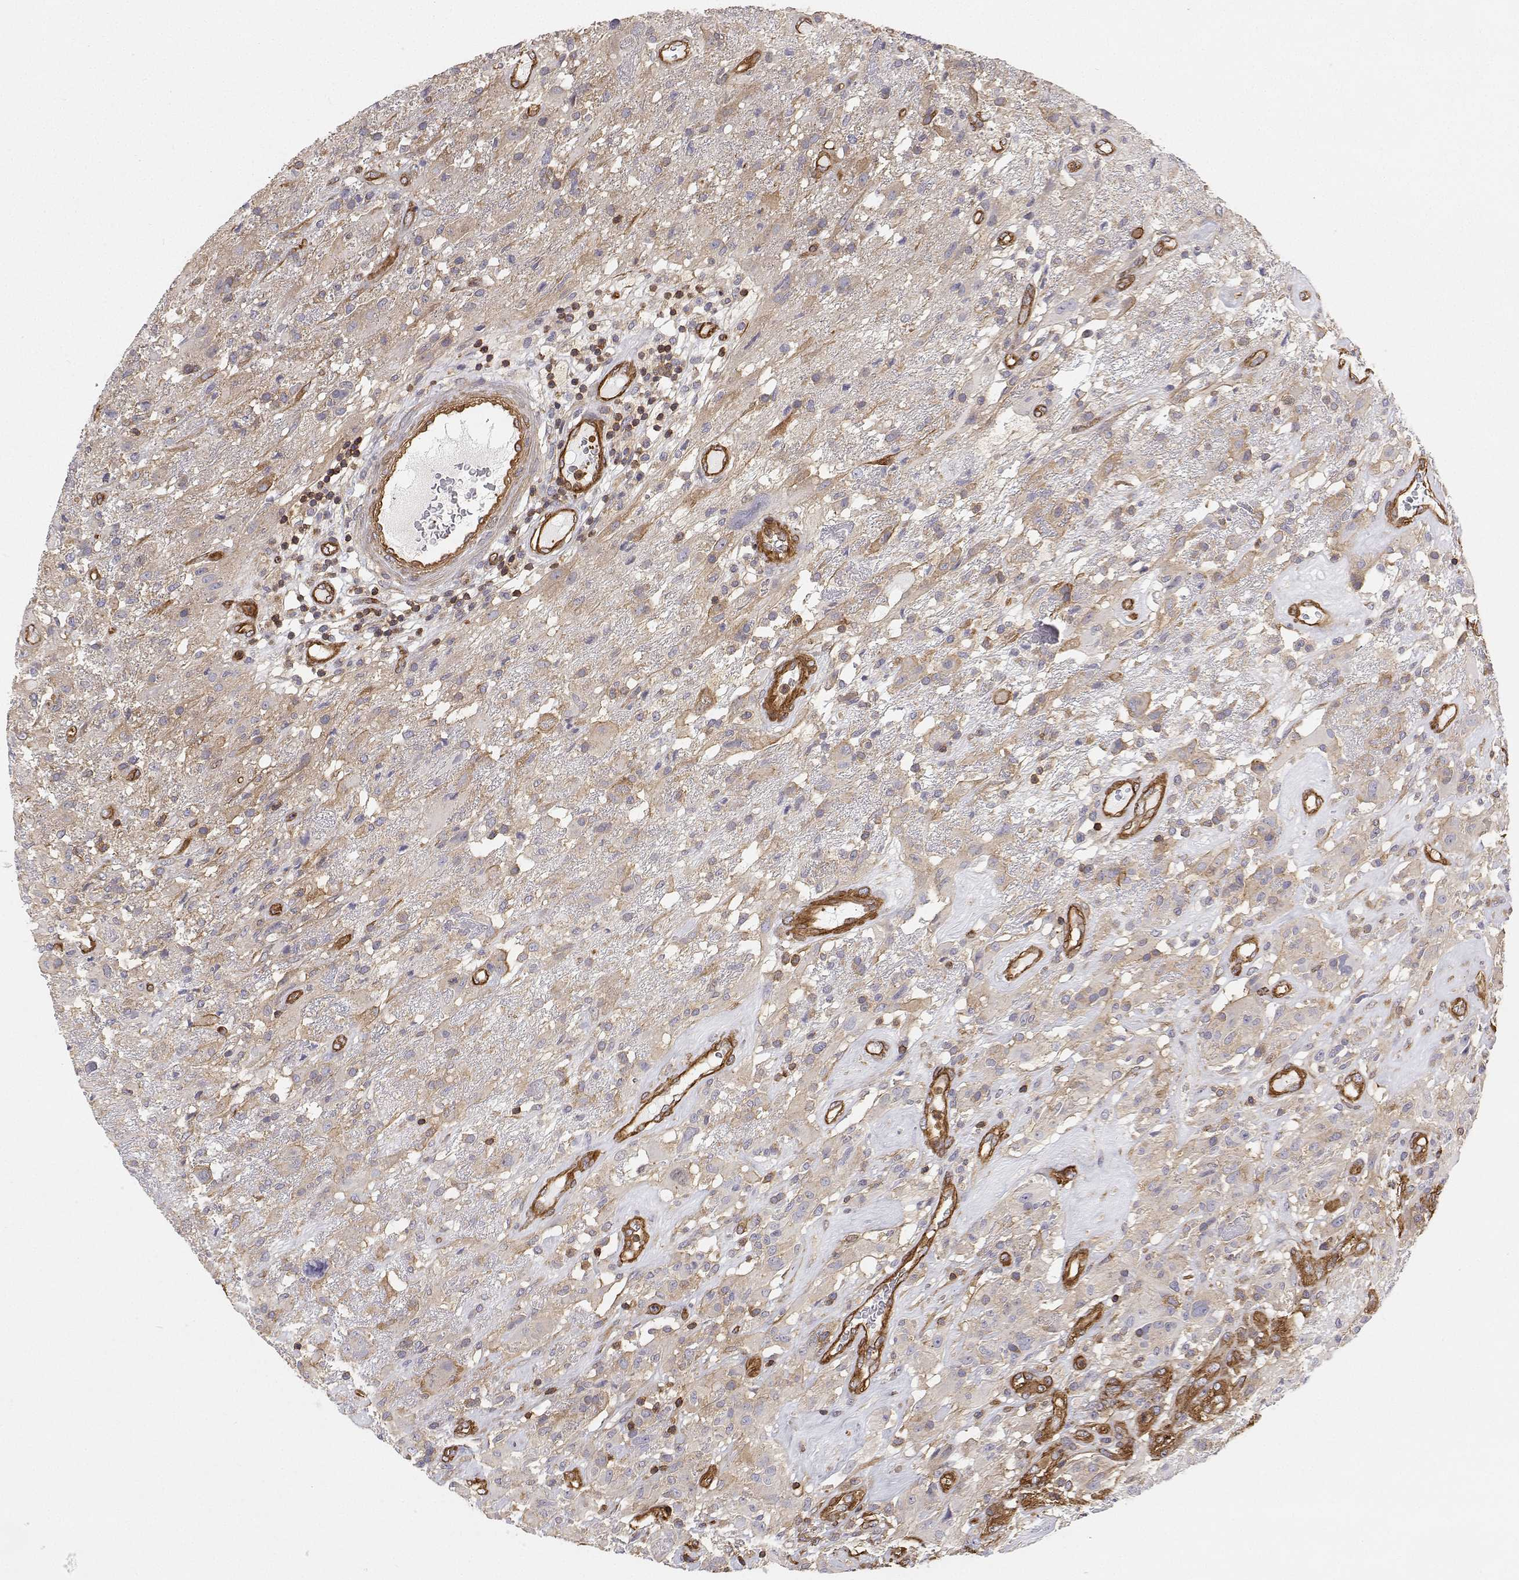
{"staining": {"intensity": "negative", "quantity": "none", "location": "none"}, "tissue": "glioma", "cell_type": "Tumor cells", "image_type": "cancer", "snomed": [{"axis": "morphology", "description": "Glioma, malignant, High grade"}, {"axis": "topography", "description": "Brain"}], "caption": "Immunohistochemical staining of human malignant glioma (high-grade) shows no significant expression in tumor cells.", "gene": "MYH9", "patient": {"sex": "male", "age": 46}}